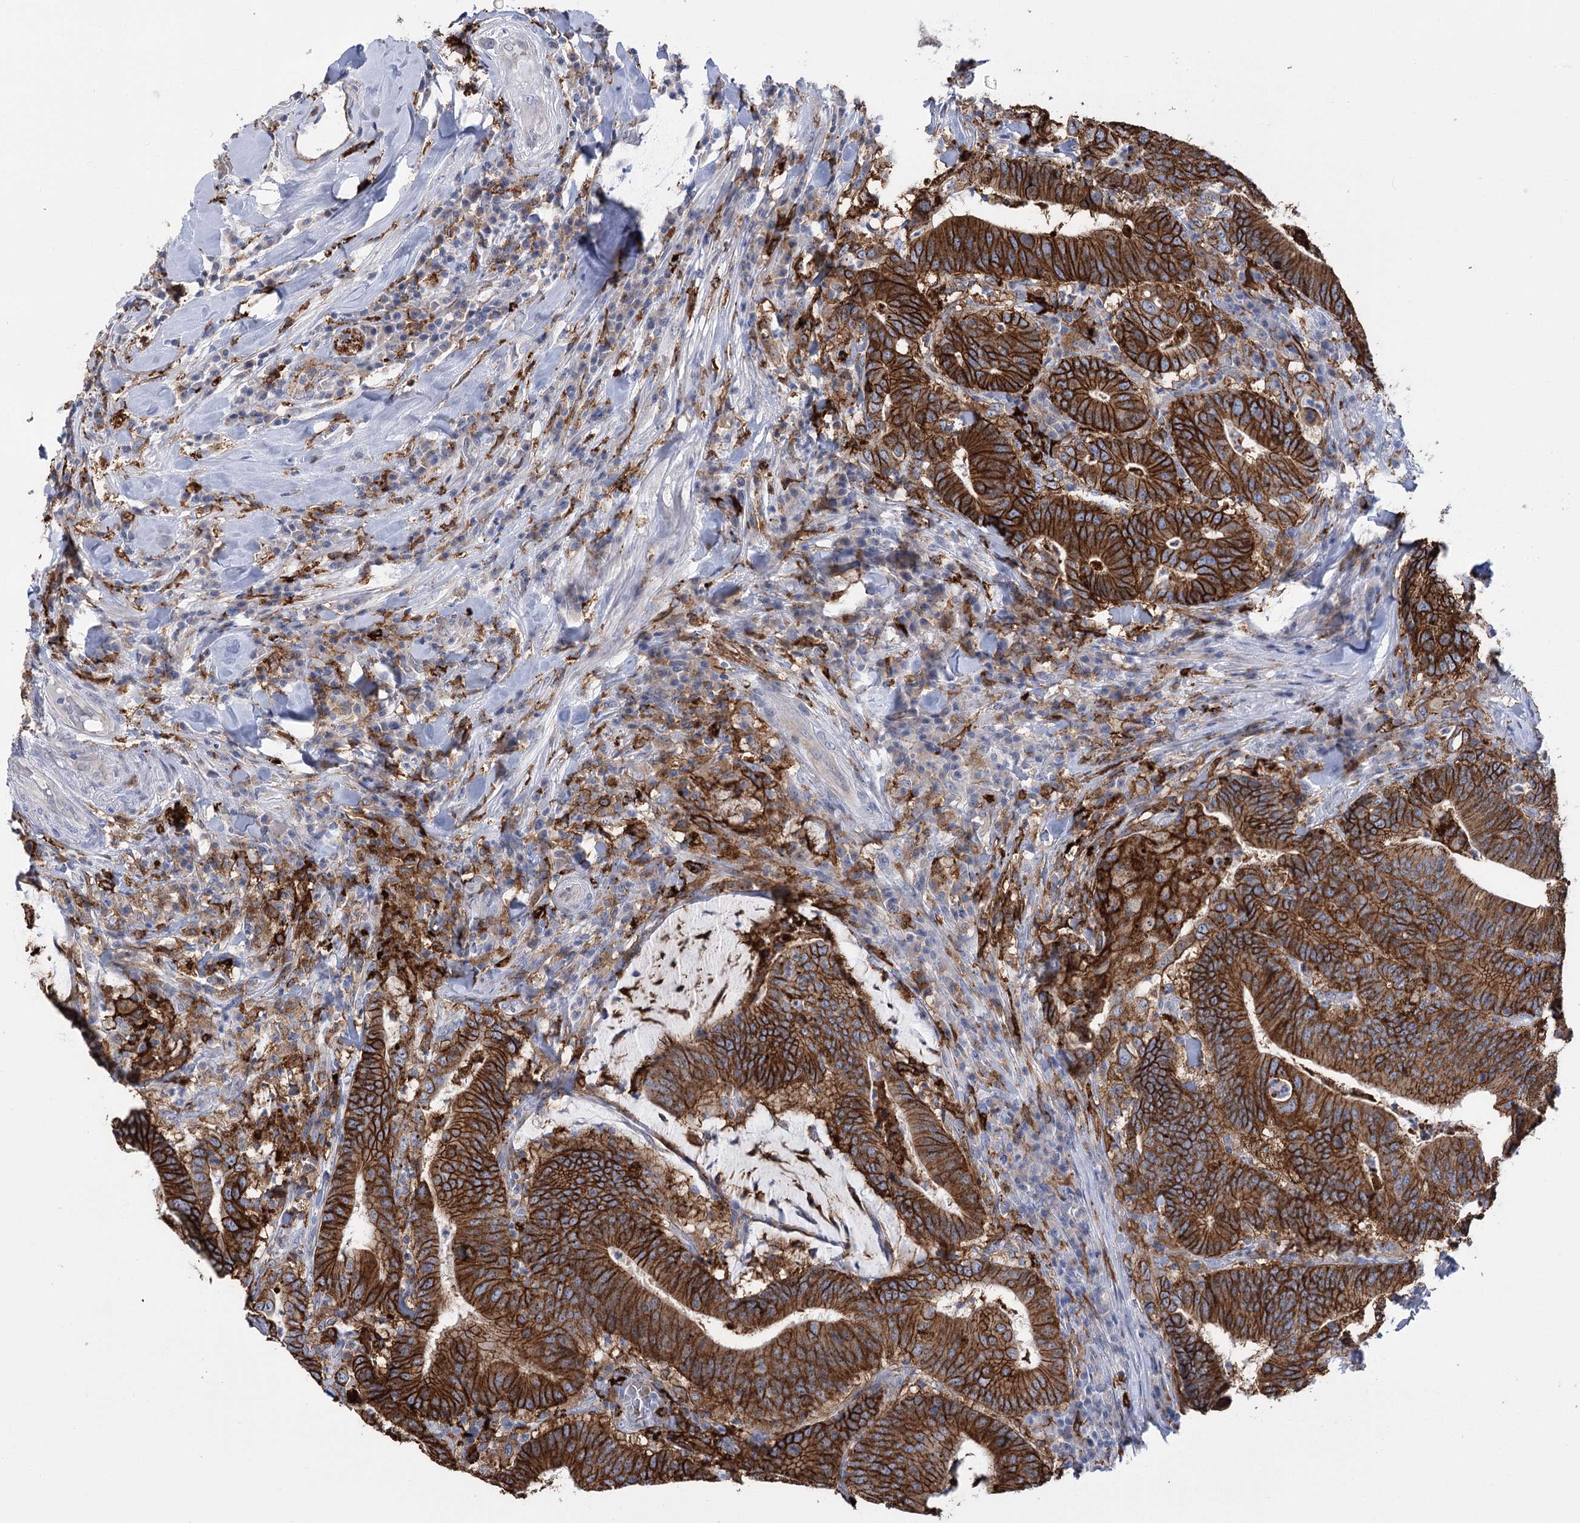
{"staining": {"intensity": "strong", "quantity": ">75%", "location": "cytoplasmic/membranous"}, "tissue": "colorectal cancer", "cell_type": "Tumor cells", "image_type": "cancer", "snomed": [{"axis": "morphology", "description": "Adenocarcinoma, NOS"}, {"axis": "topography", "description": "Colon"}], "caption": "This is an image of immunohistochemistry staining of colorectal adenocarcinoma, which shows strong staining in the cytoplasmic/membranous of tumor cells.", "gene": "PIWIL4", "patient": {"sex": "female", "age": 66}}